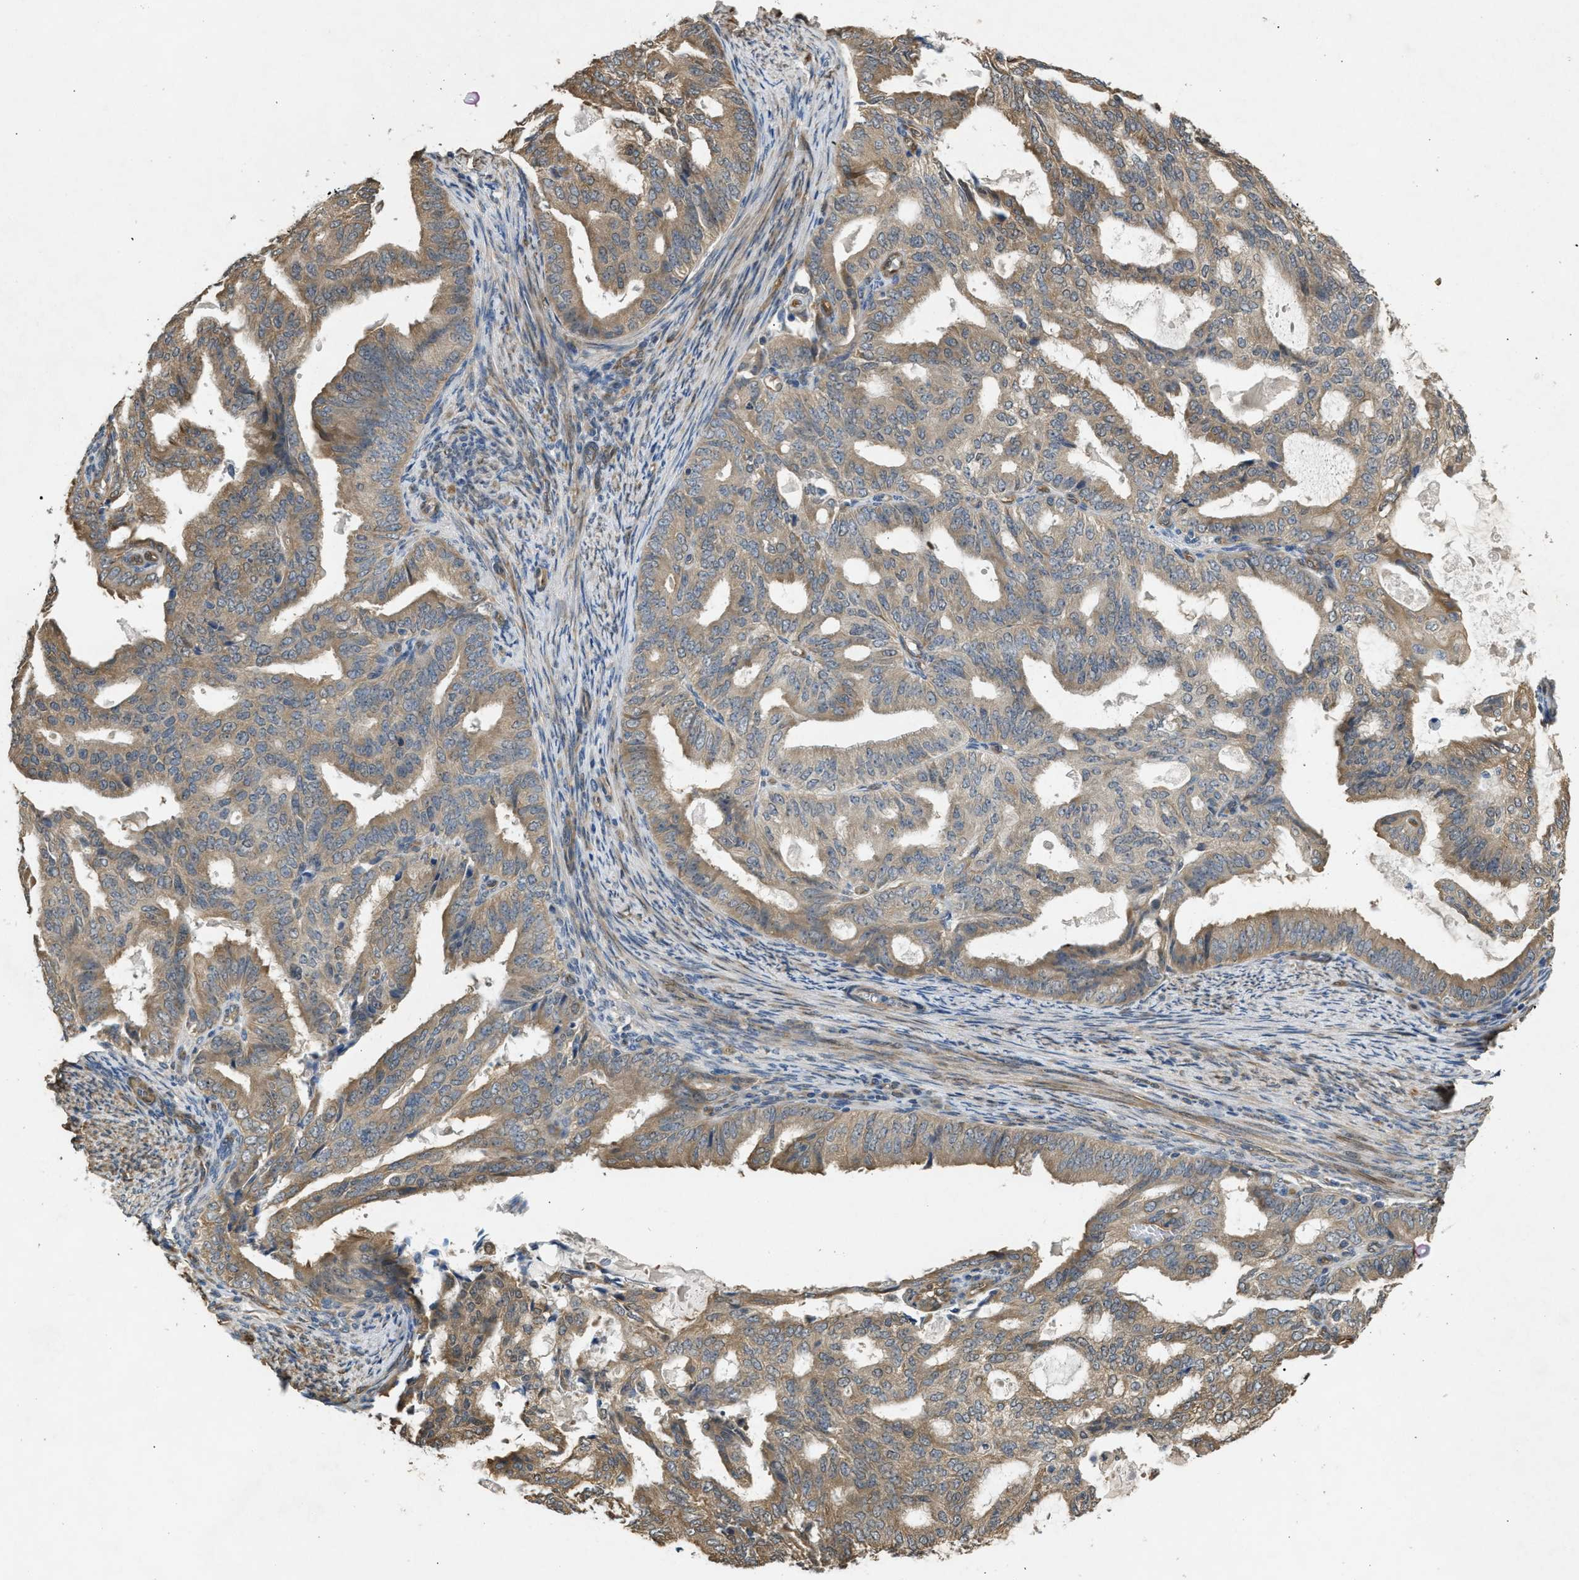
{"staining": {"intensity": "weak", "quantity": ">75%", "location": "cytoplasmic/membranous"}, "tissue": "endometrial cancer", "cell_type": "Tumor cells", "image_type": "cancer", "snomed": [{"axis": "morphology", "description": "Adenocarcinoma, NOS"}, {"axis": "topography", "description": "Endometrium"}], "caption": "Protein staining exhibits weak cytoplasmic/membranous staining in approximately >75% of tumor cells in endometrial cancer (adenocarcinoma). The staining is performed using DAB brown chromogen to label protein expression. The nuclei are counter-stained blue using hematoxylin.", "gene": "BAG3", "patient": {"sex": "female", "age": 58}}